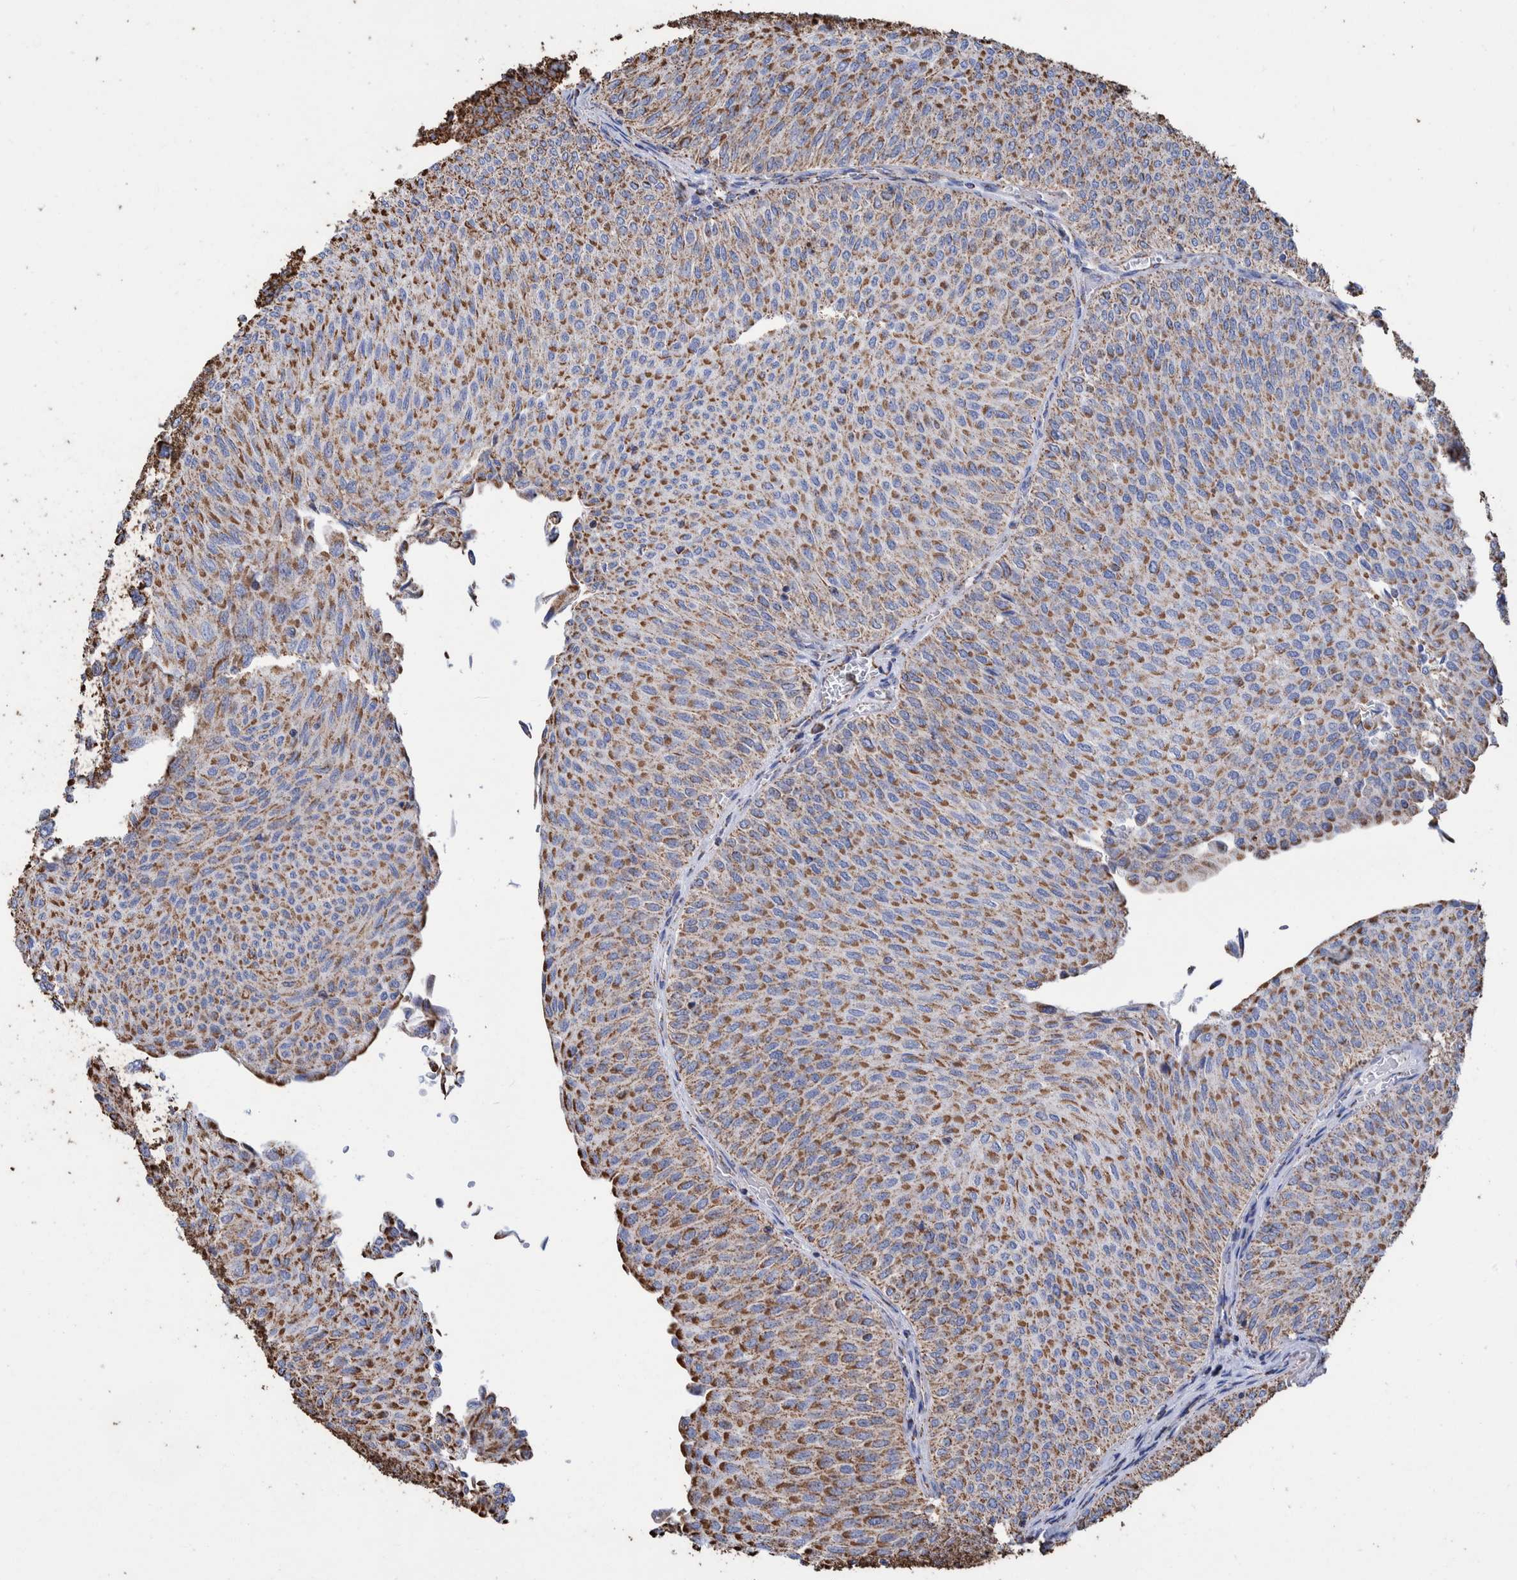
{"staining": {"intensity": "moderate", "quantity": ">75%", "location": "cytoplasmic/membranous"}, "tissue": "urothelial cancer", "cell_type": "Tumor cells", "image_type": "cancer", "snomed": [{"axis": "morphology", "description": "Urothelial carcinoma, Low grade"}, {"axis": "topography", "description": "Urinary bladder"}], "caption": "The photomicrograph shows a brown stain indicating the presence of a protein in the cytoplasmic/membranous of tumor cells in urothelial cancer.", "gene": "VPS26C", "patient": {"sex": "male", "age": 78}}